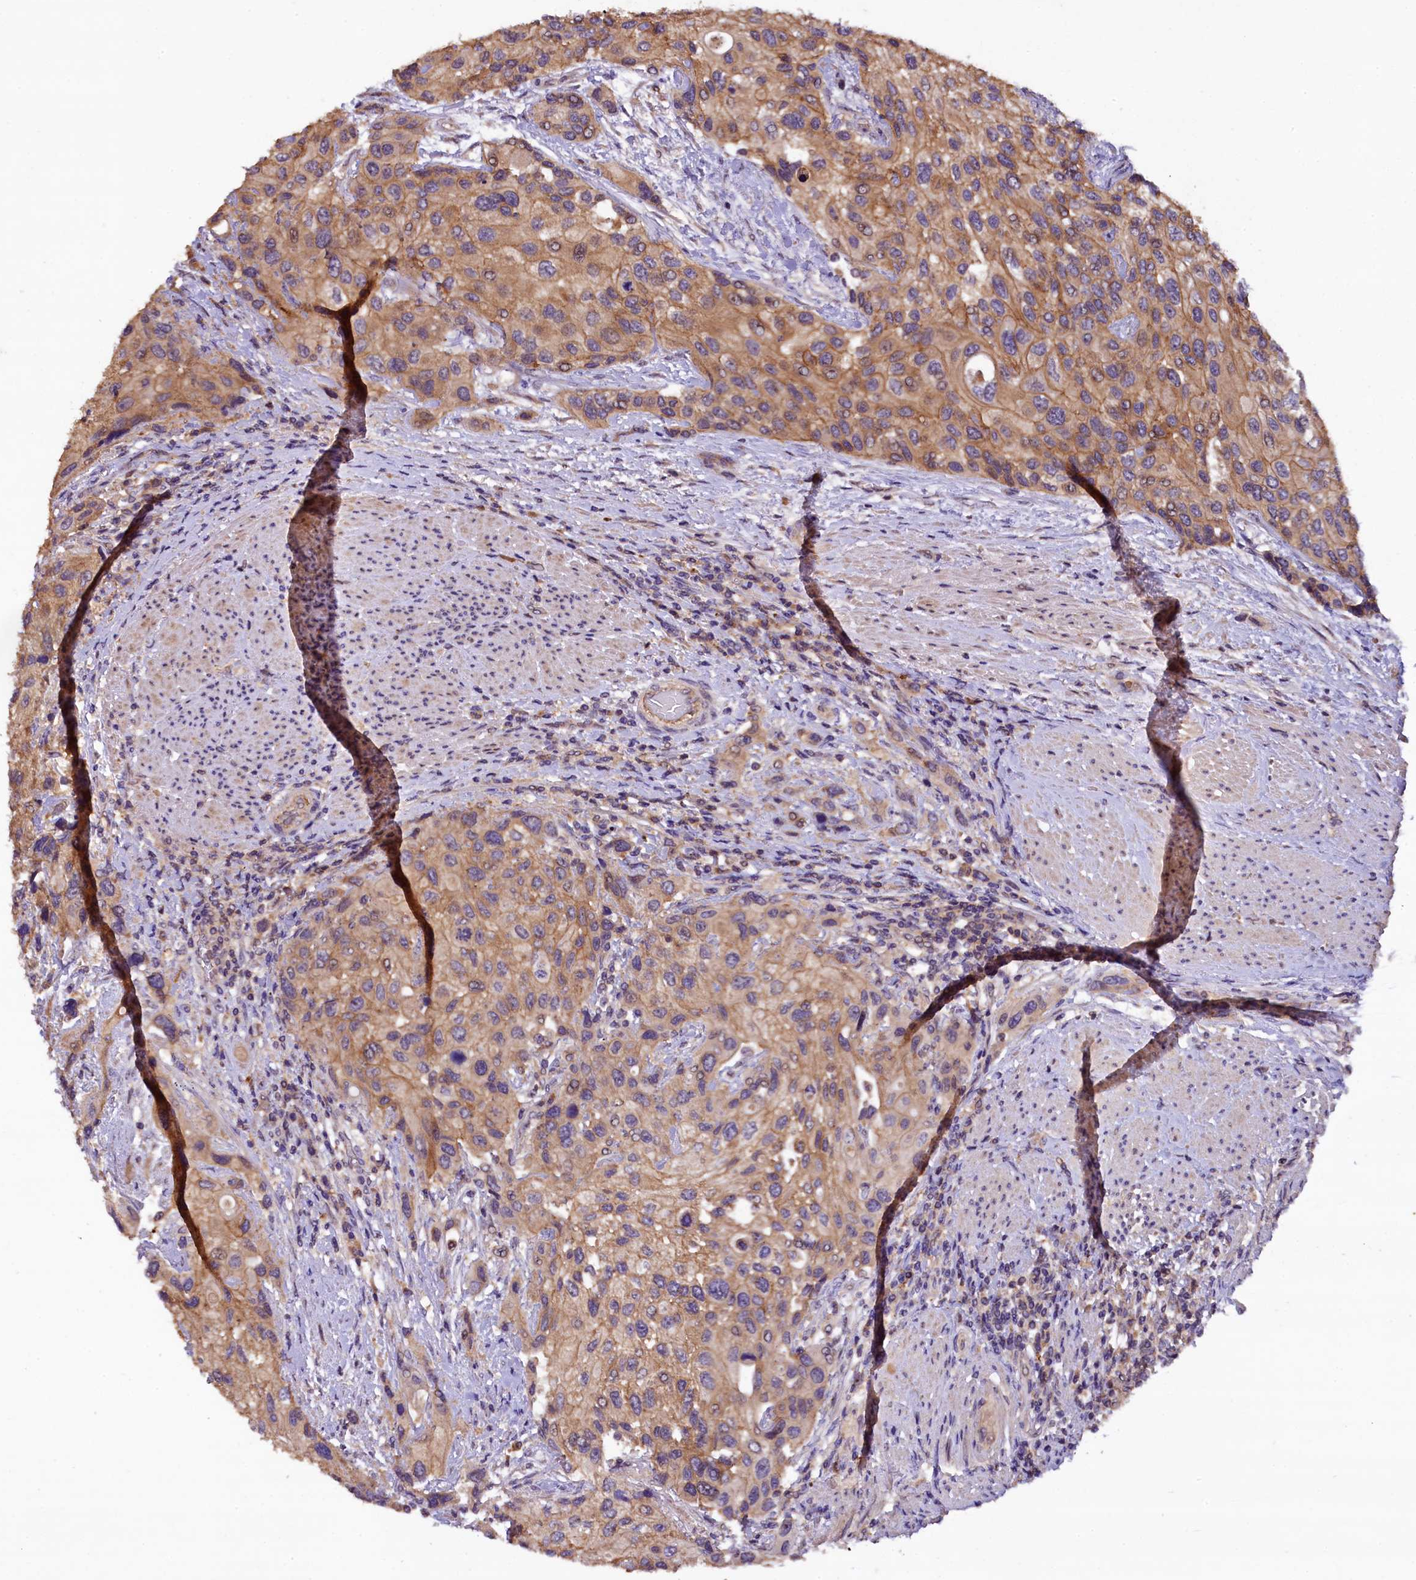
{"staining": {"intensity": "moderate", "quantity": ">75%", "location": "cytoplasmic/membranous"}, "tissue": "urothelial cancer", "cell_type": "Tumor cells", "image_type": "cancer", "snomed": [{"axis": "morphology", "description": "Normal tissue, NOS"}, {"axis": "morphology", "description": "Urothelial carcinoma, High grade"}, {"axis": "topography", "description": "Vascular tissue"}, {"axis": "topography", "description": "Urinary bladder"}], "caption": "IHC histopathology image of neoplastic tissue: human urothelial cancer stained using immunohistochemistry (IHC) shows medium levels of moderate protein expression localized specifically in the cytoplasmic/membranous of tumor cells, appearing as a cytoplasmic/membranous brown color.", "gene": "PLXNB1", "patient": {"sex": "female", "age": 56}}